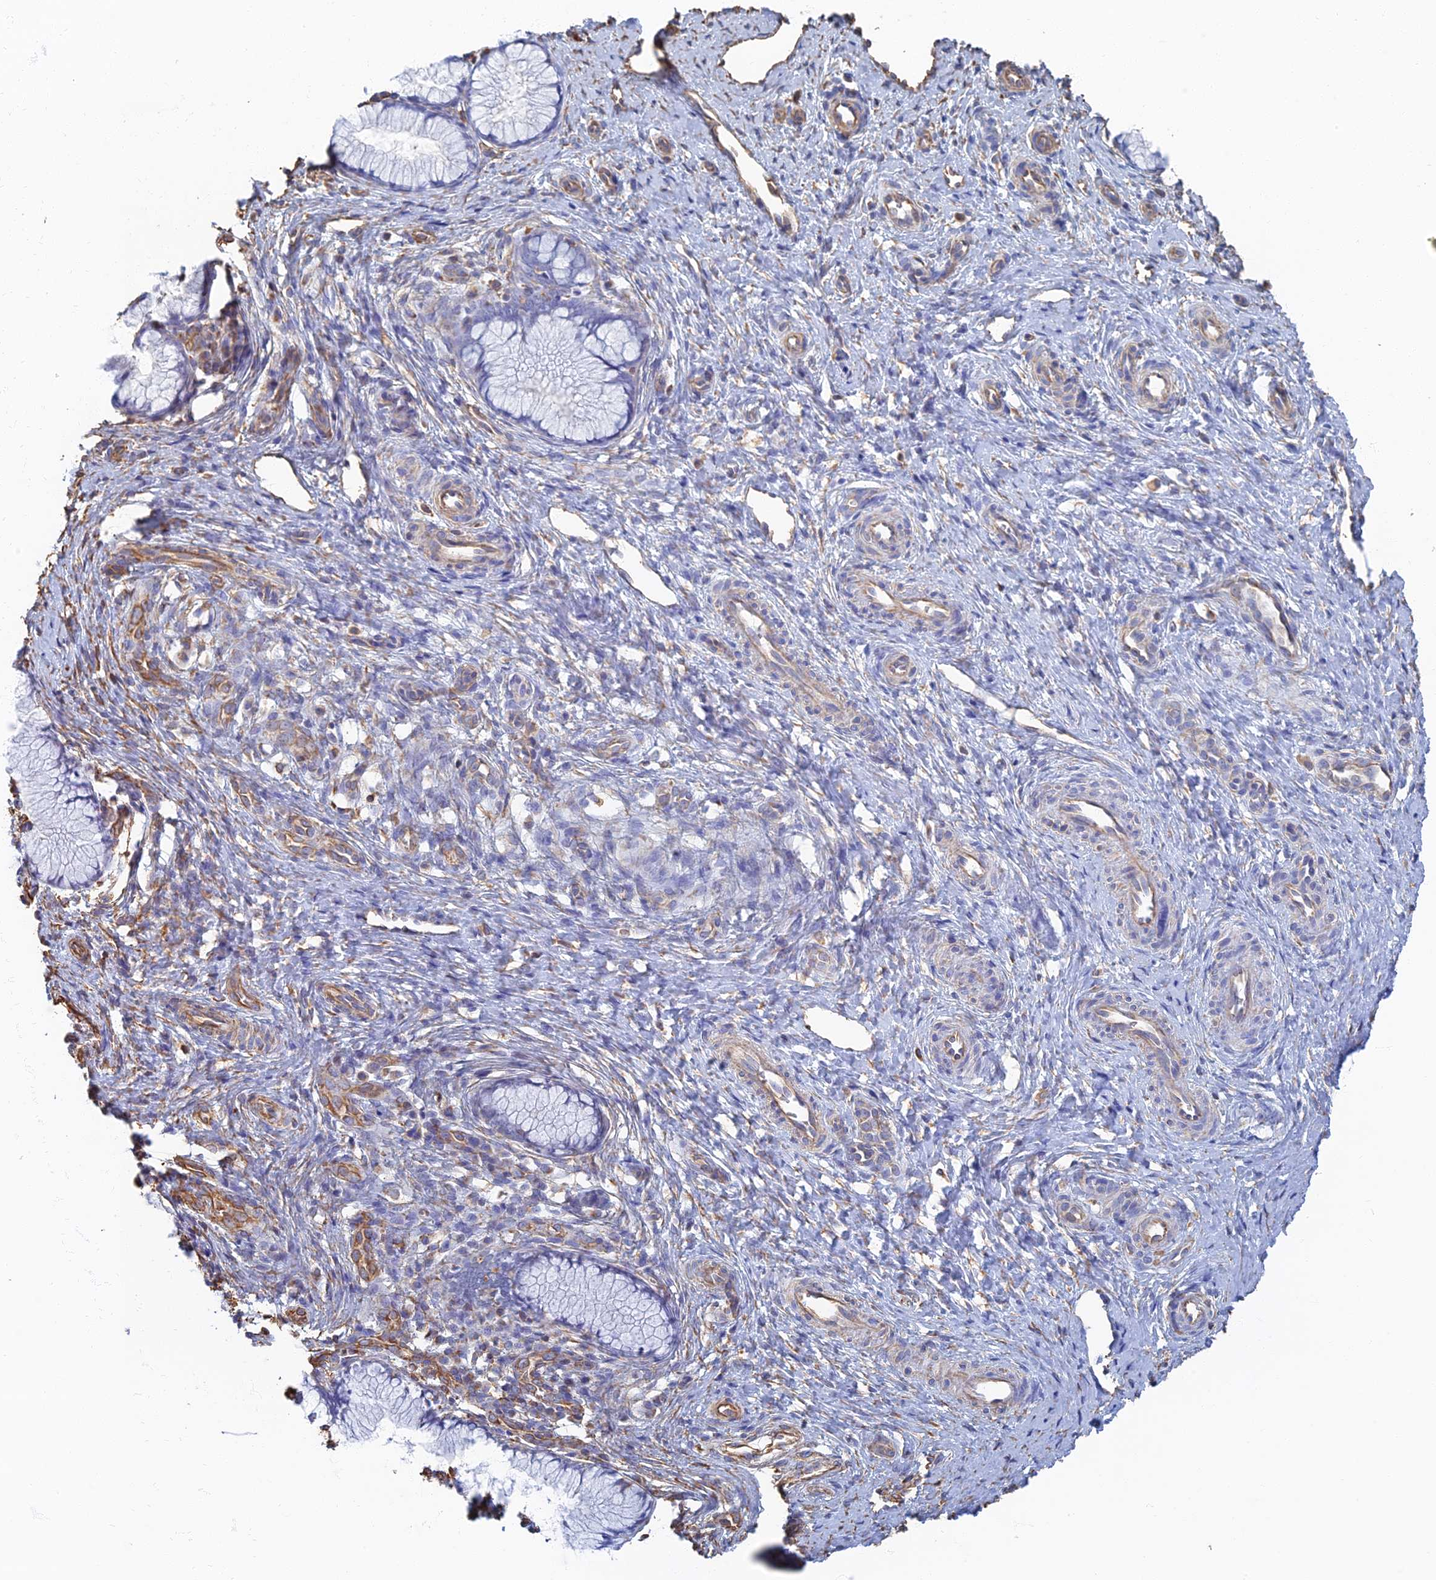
{"staining": {"intensity": "negative", "quantity": "none", "location": "none"}, "tissue": "cervix", "cell_type": "Glandular cells", "image_type": "normal", "snomed": [{"axis": "morphology", "description": "Normal tissue, NOS"}, {"axis": "topography", "description": "Cervix"}], "caption": "An image of cervix stained for a protein exhibits no brown staining in glandular cells.", "gene": "RMC1", "patient": {"sex": "female", "age": 36}}